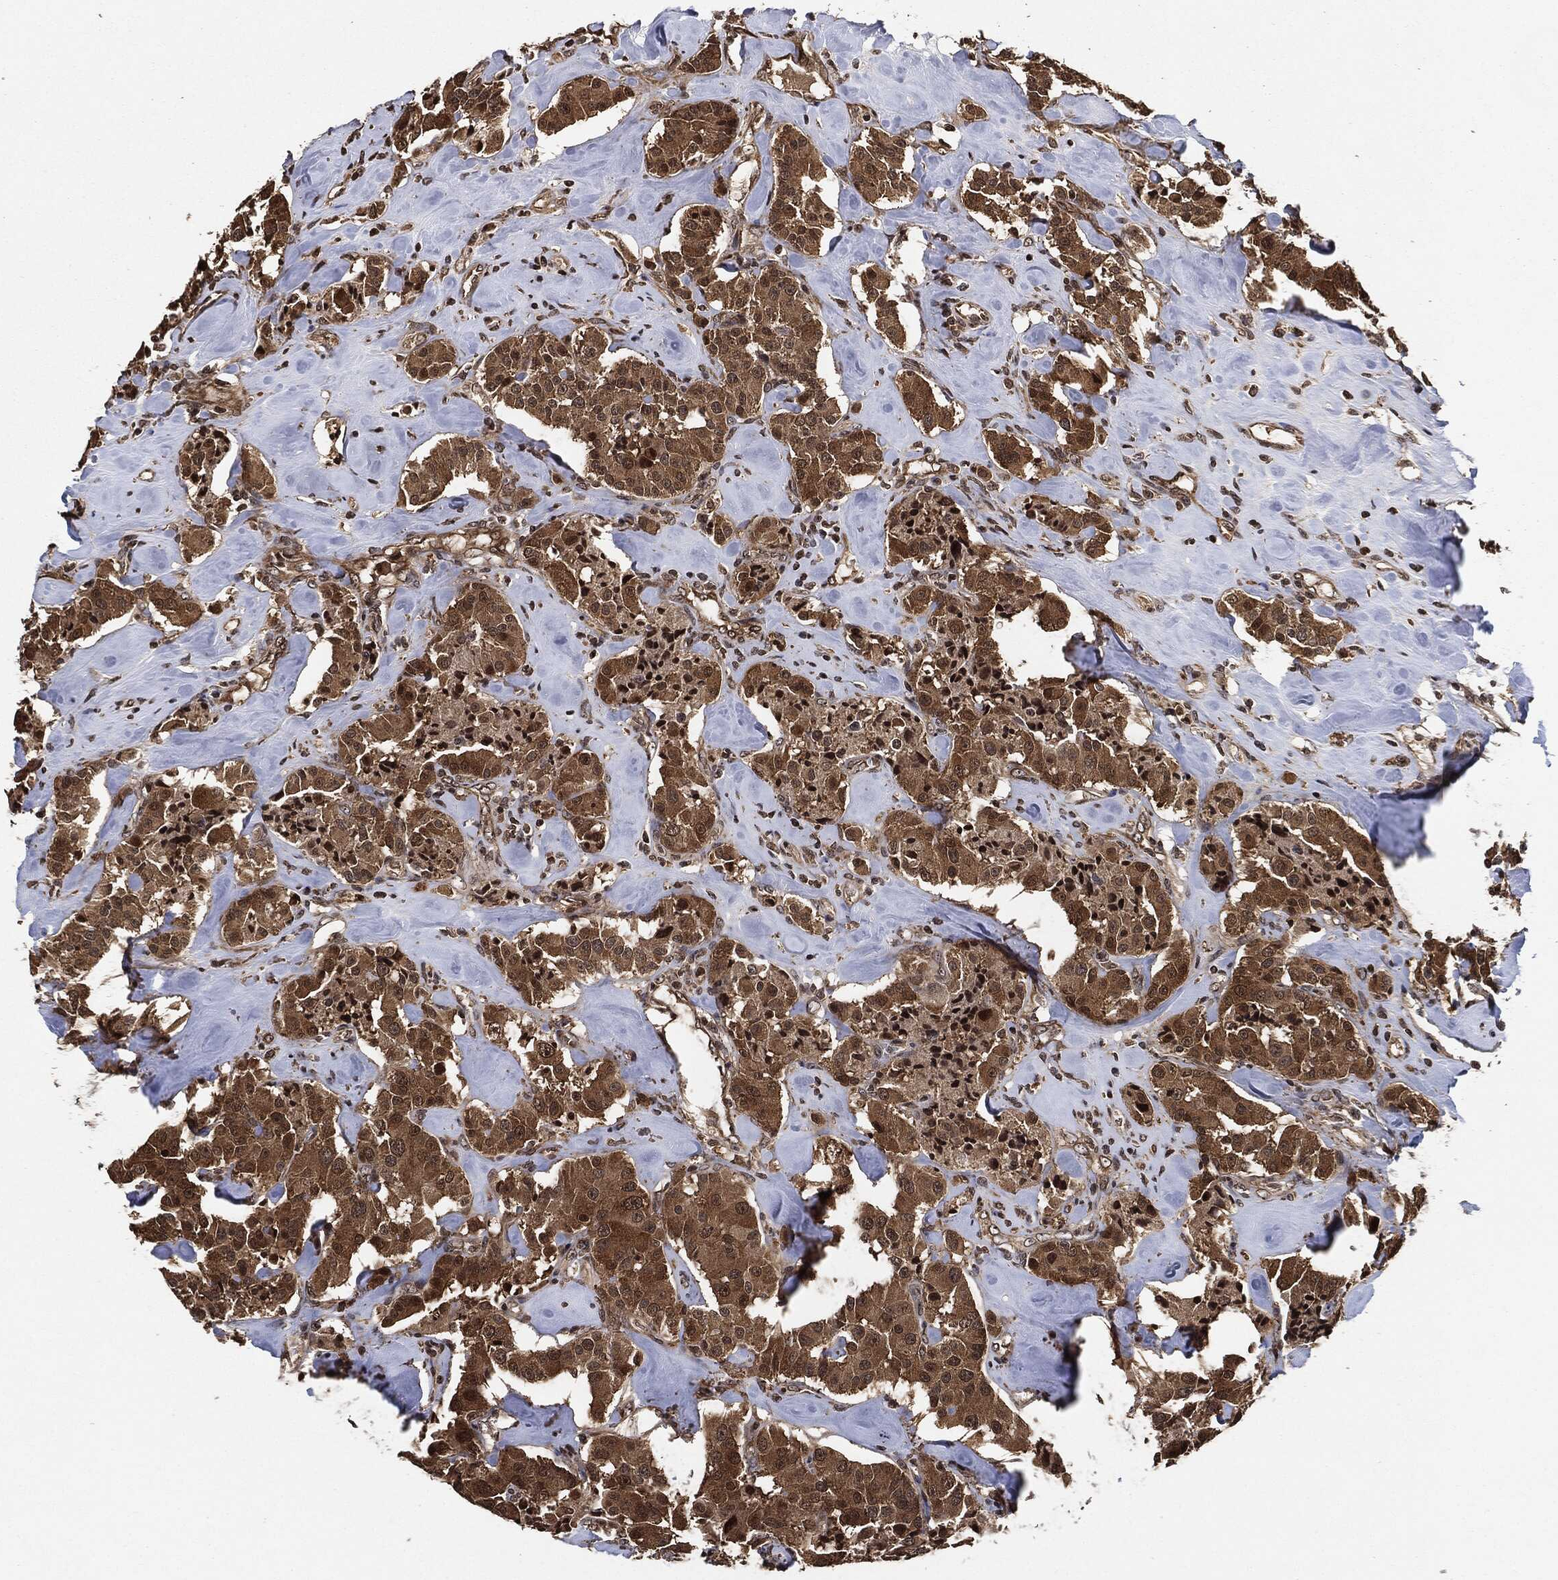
{"staining": {"intensity": "moderate", "quantity": ">75%", "location": "cytoplasmic/membranous"}, "tissue": "carcinoid", "cell_type": "Tumor cells", "image_type": "cancer", "snomed": [{"axis": "morphology", "description": "Carcinoid, malignant, NOS"}, {"axis": "topography", "description": "Pancreas"}], "caption": "Protein expression analysis of malignant carcinoid reveals moderate cytoplasmic/membranous positivity in approximately >75% of tumor cells.", "gene": "PDK1", "patient": {"sex": "male", "age": 41}}